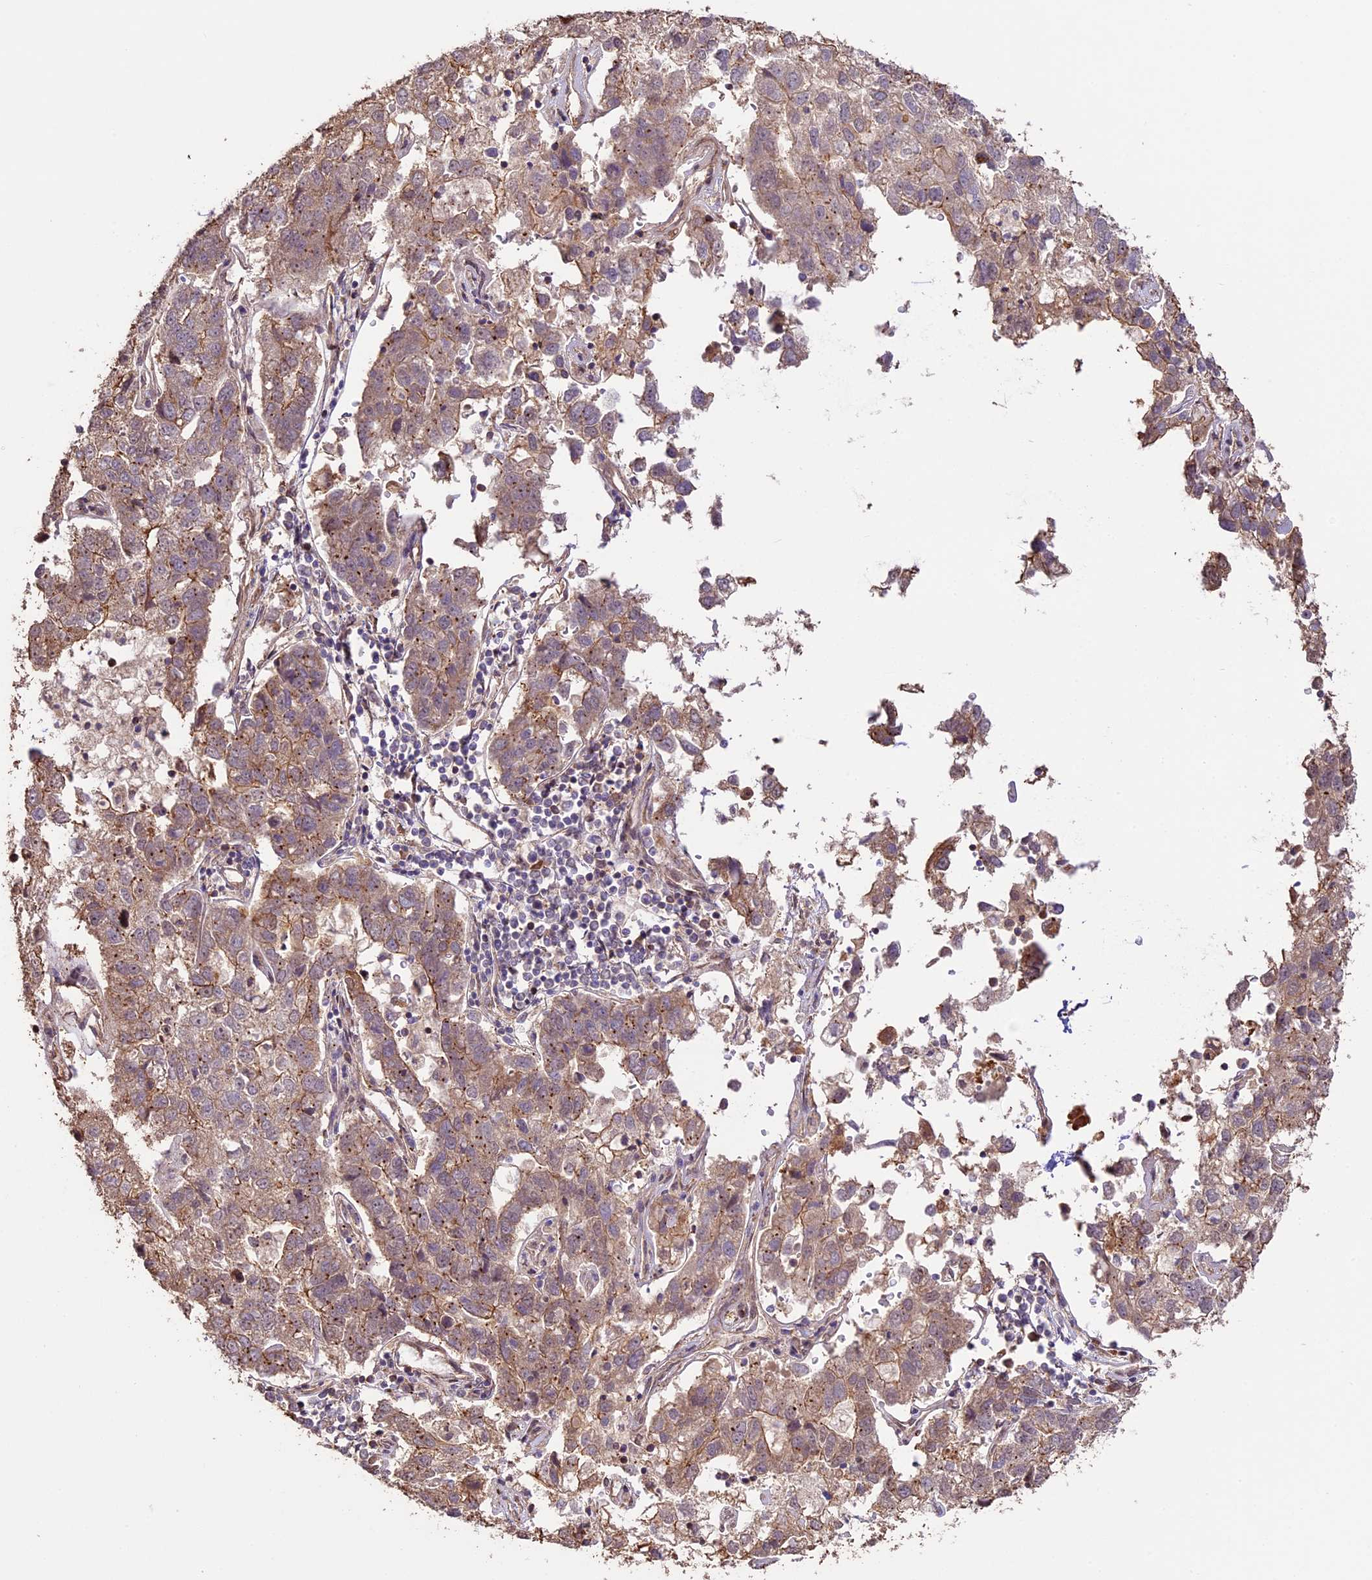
{"staining": {"intensity": "weak", "quantity": "<25%", "location": "cytoplasmic/membranous"}, "tissue": "pancreatic cancer", "cell_type": "Tumor cells", "image_type": "cancer", "snomed": [{"axis": "morphology", "description": "Adenocarcinoma, NOS"}, {"axis": "topography", "description": "Pancreas"}], "caption": "Protein analysis of adenocarcinoma (pancreatic) shows no significant expression in tumor cells. Brightfield microscopy of immunohistochemistry (IHC) stained with DAB (3,3'-diaminobenzidine) (brown) and hematoxylin (blue), captured at high magnification.", "gene": "BCAS4", "patient": {"sex": "female", "age": 61}}